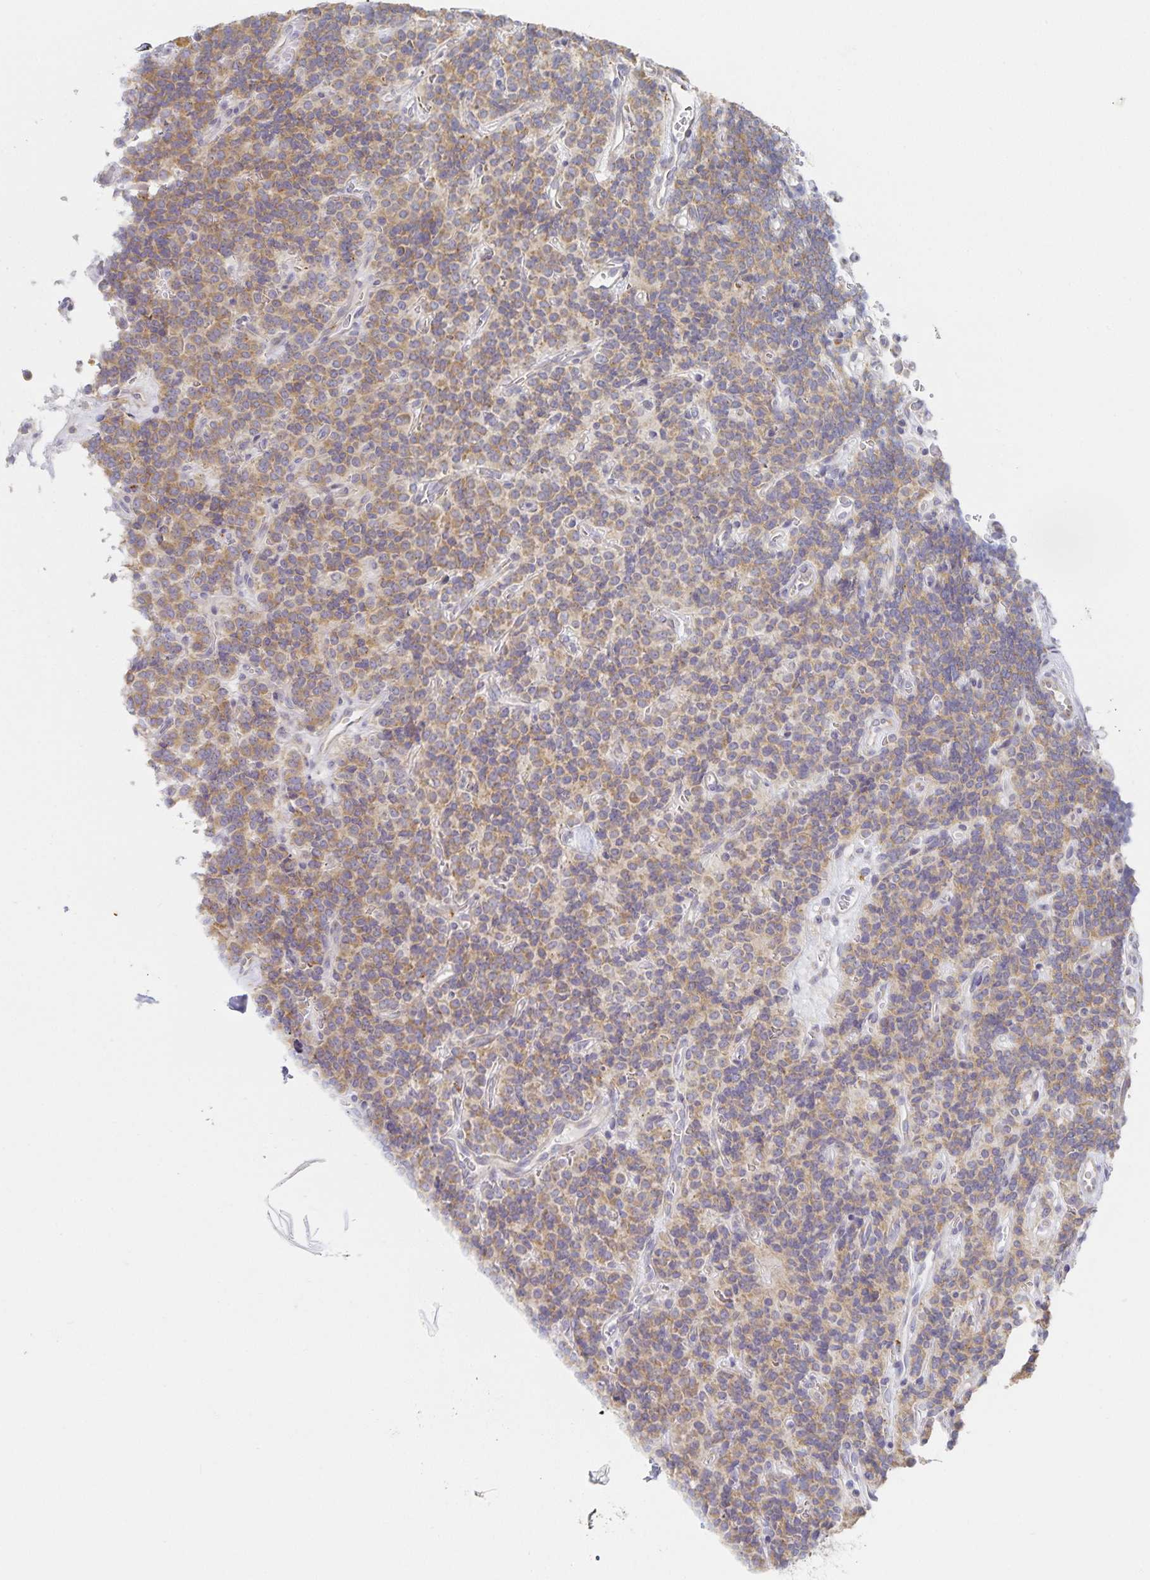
{"staining": {"intensity": "weak", "quantity": ">75%", "location": "cytoplasmic/membranous"}, "tissue": "carcinoid", "cell_type": "Tumor cells", "image_type": "cancer", "snomed": [{"axis": "morphology", "description": "Carcinoid, malignant, NOS"}, {"axis": "topography", "description": "Pancreas"}], "caption": "Immunohistochemical staining of carcinoid shows low levels of weak cytoplasmic/membranous staining in about >75% of tumor cells.", "gene": "NOMO1", "patient": {"sex": "male", "age": 36}}